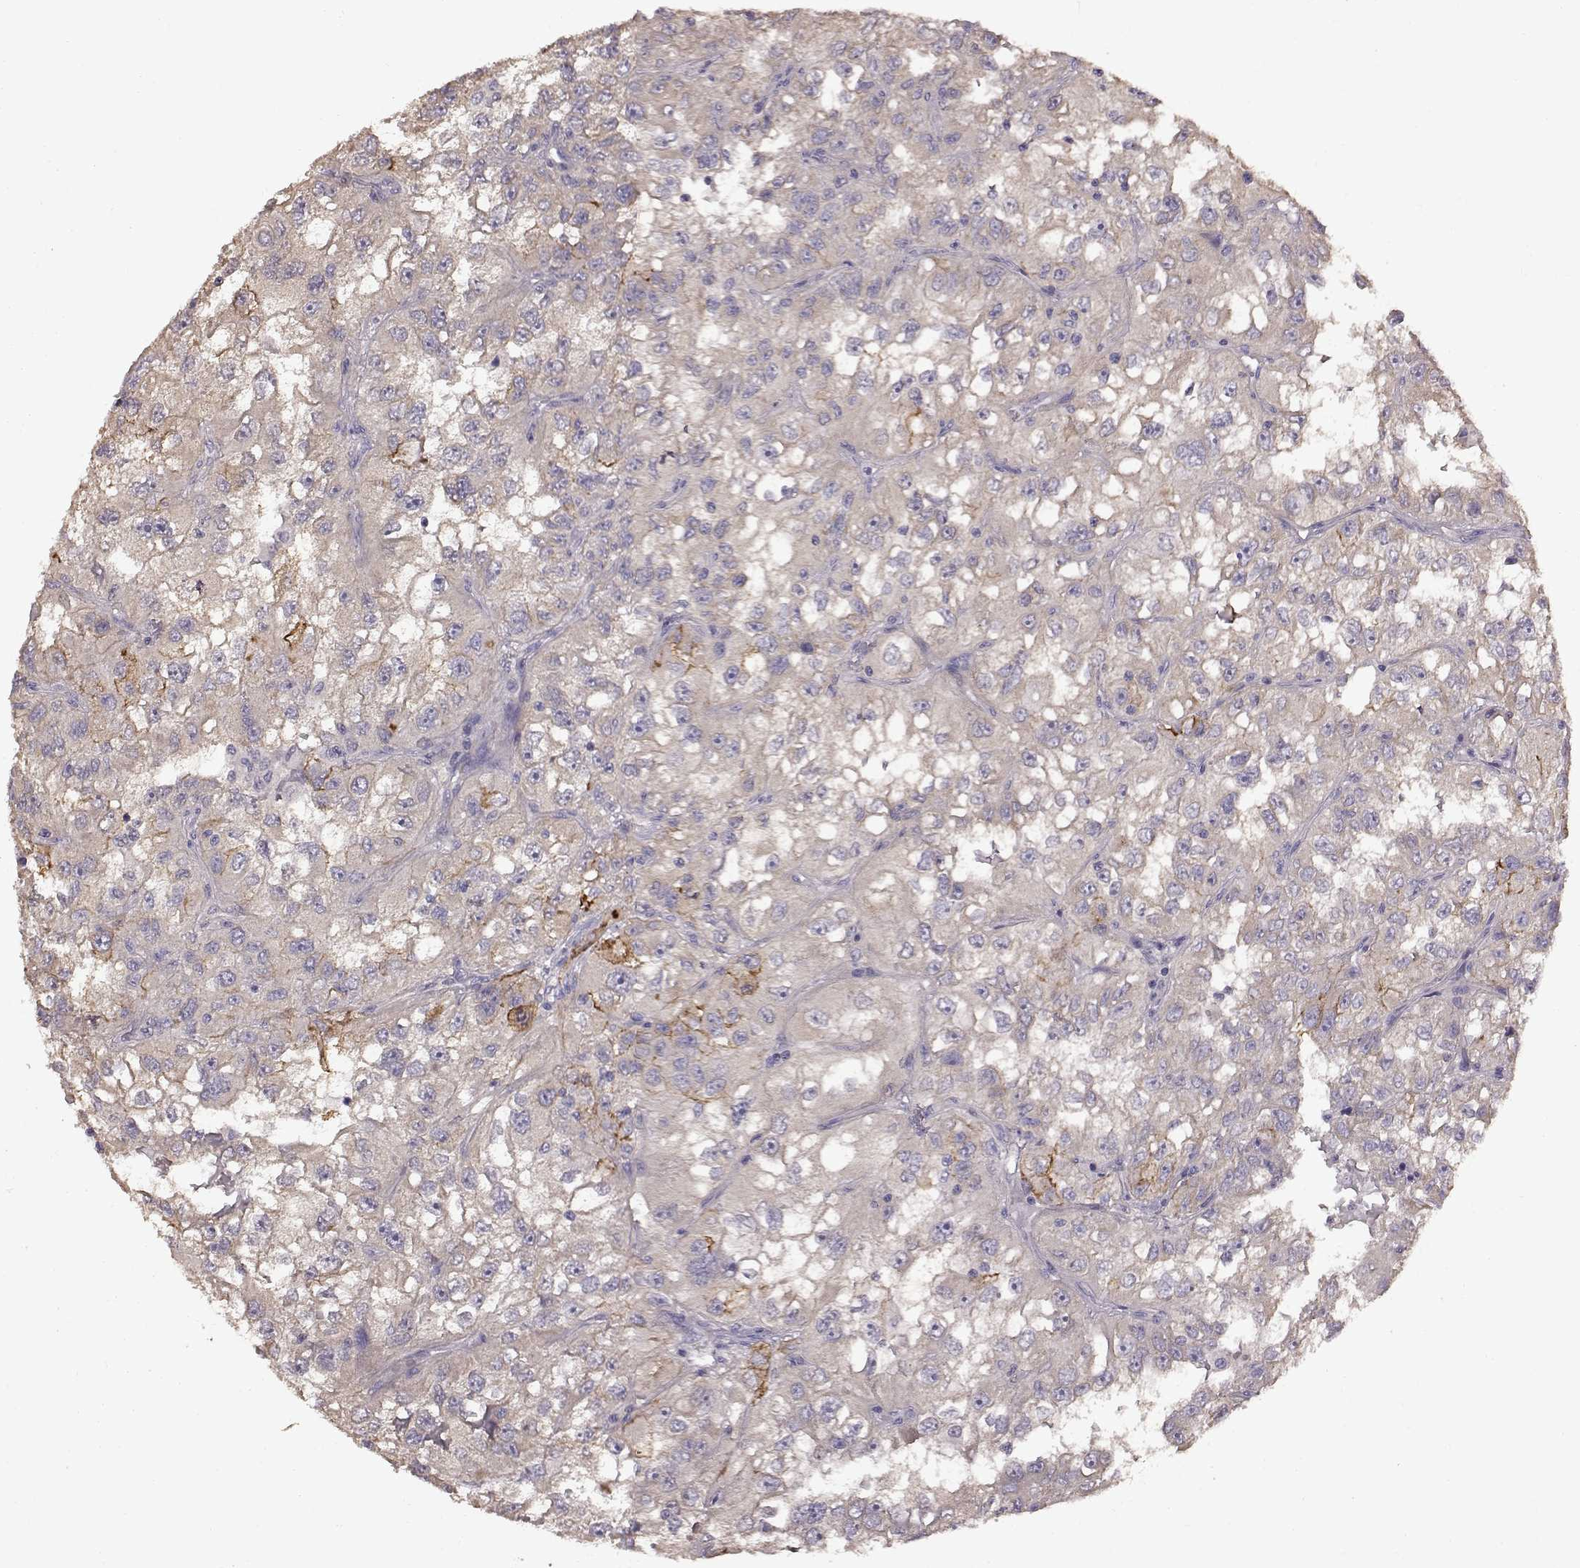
{"staining": {"intensity": "negative", "quantity": "none", "location": "none"}, "tissue": "renal cancer", "cell_type": "Tumor cells", "image_type": "cancer", "snomed": [{"axis": "morphology", "description": "Adenocarcinoma, NOS"}, {"axis": "topography", "description": "Kidney"}], "caption": "Immunohistochemical staining of human adenocarcinoma (renal) displays no significant staining in tumor cells. The staining is performed using DAB brown chromogen with nuclei counter-stained in using hematoxylin.", "gene": "ADGRG2", "patient": {"sex": "male", "age": 64}}